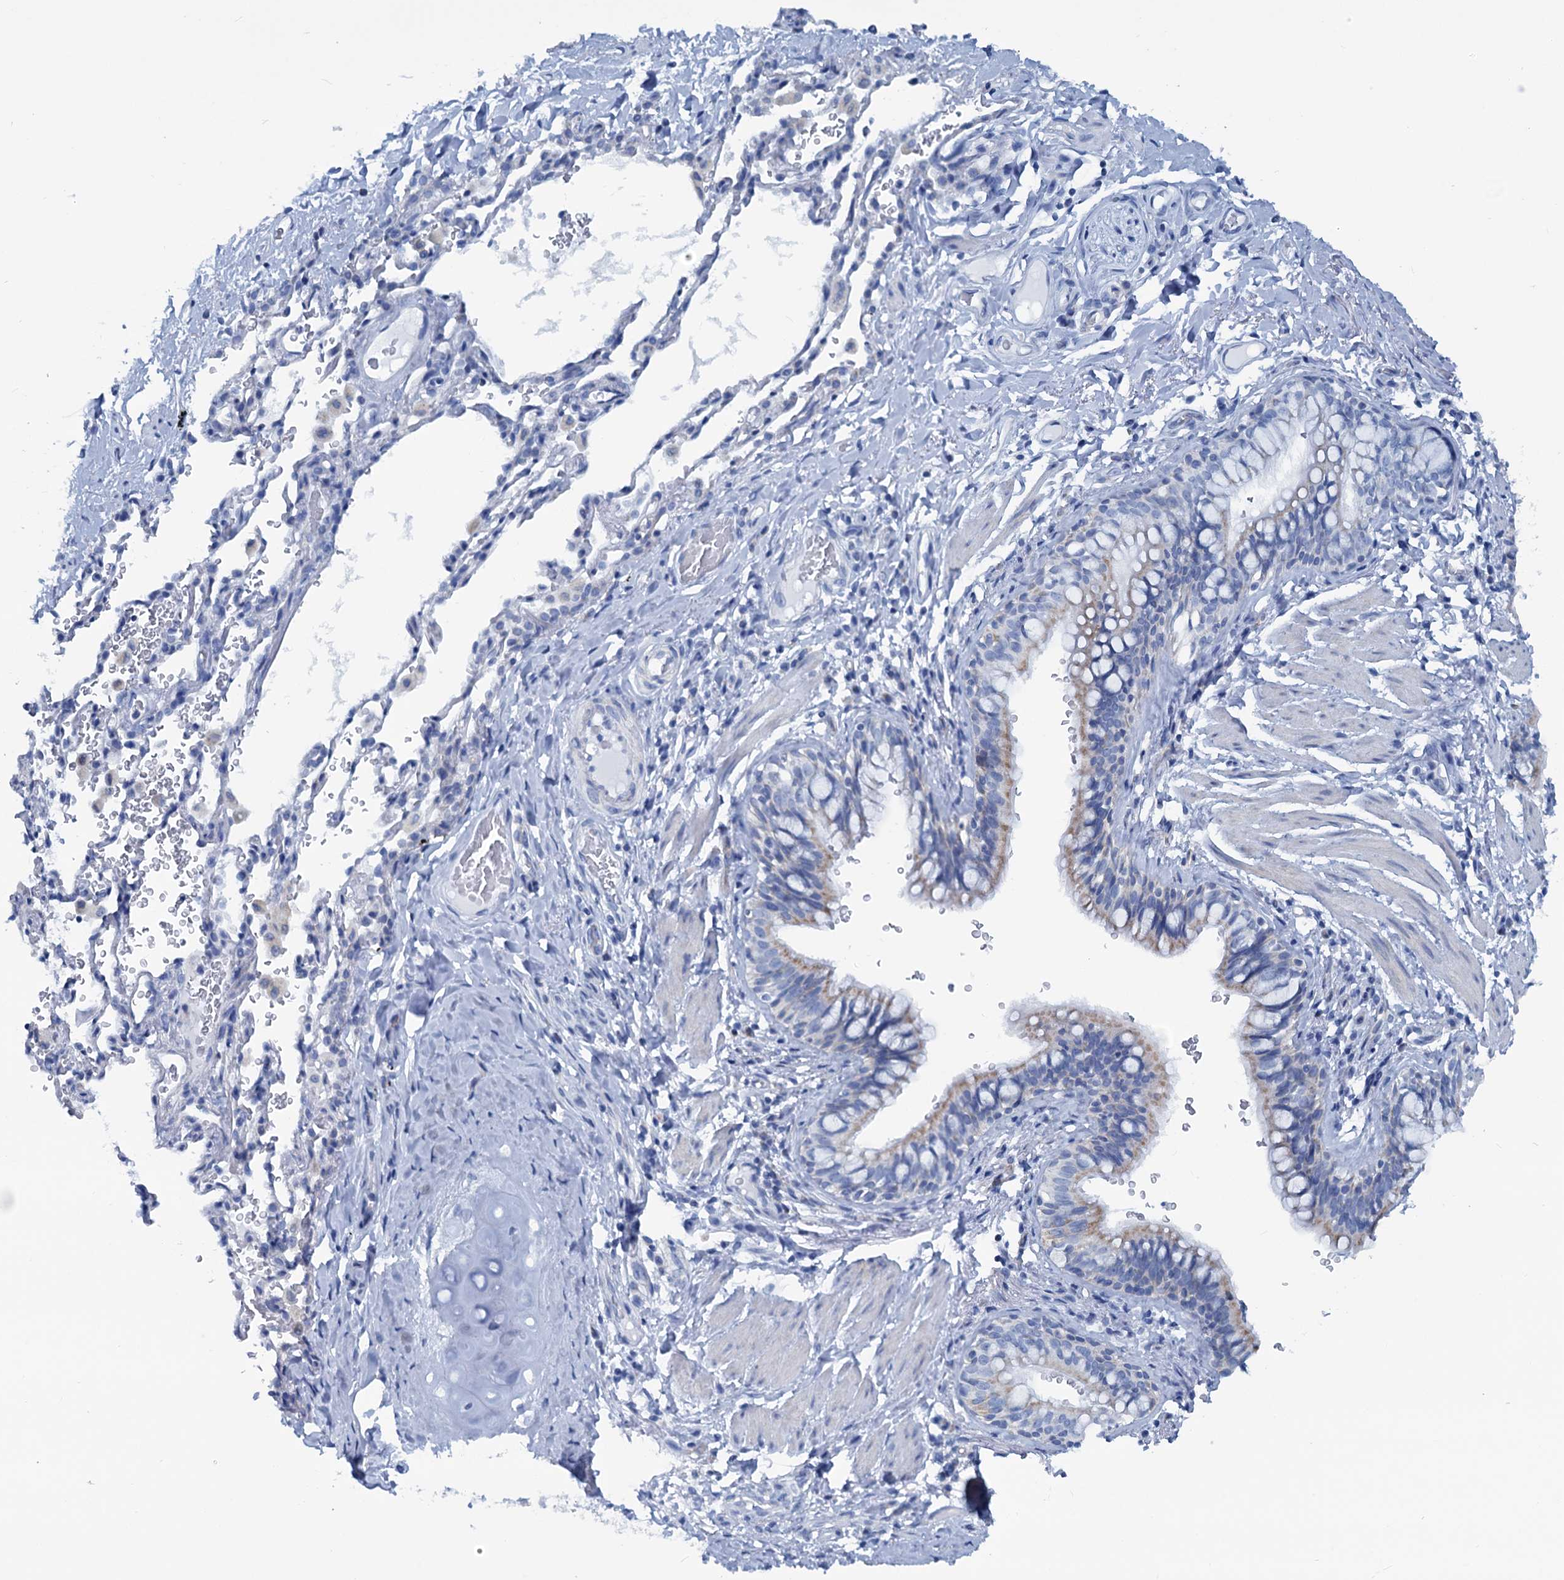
{"staining": {"intensity": "weak", "quantity": "<25%", "location": "cytoplasmic/membranous"}, "tissue": "bronchus", "cell_type": "Respiratory epithelial cells", "image_type": "normal", "snomed": [{"axis": "morphology", "description": "Normal tissue, NOS"}, {"axis": "topography", "description": "Cartilage tissue"}, {"axis": "topography", "description": "Bronchus"}], "caption": "DAB (3,3'-diaminobenzidine) immunohistochemical staining of benign bronchus reveals no significant positivity in respiratory epithelial cells. Brightfield microscopy of IHC stained with DAB (3,3'-diaminobenzidine) (brown) and hematoxylin (blue), captured at high magnification.", "gene": "SLC1A3", "patient": {"sex": "female", "age": 36}}